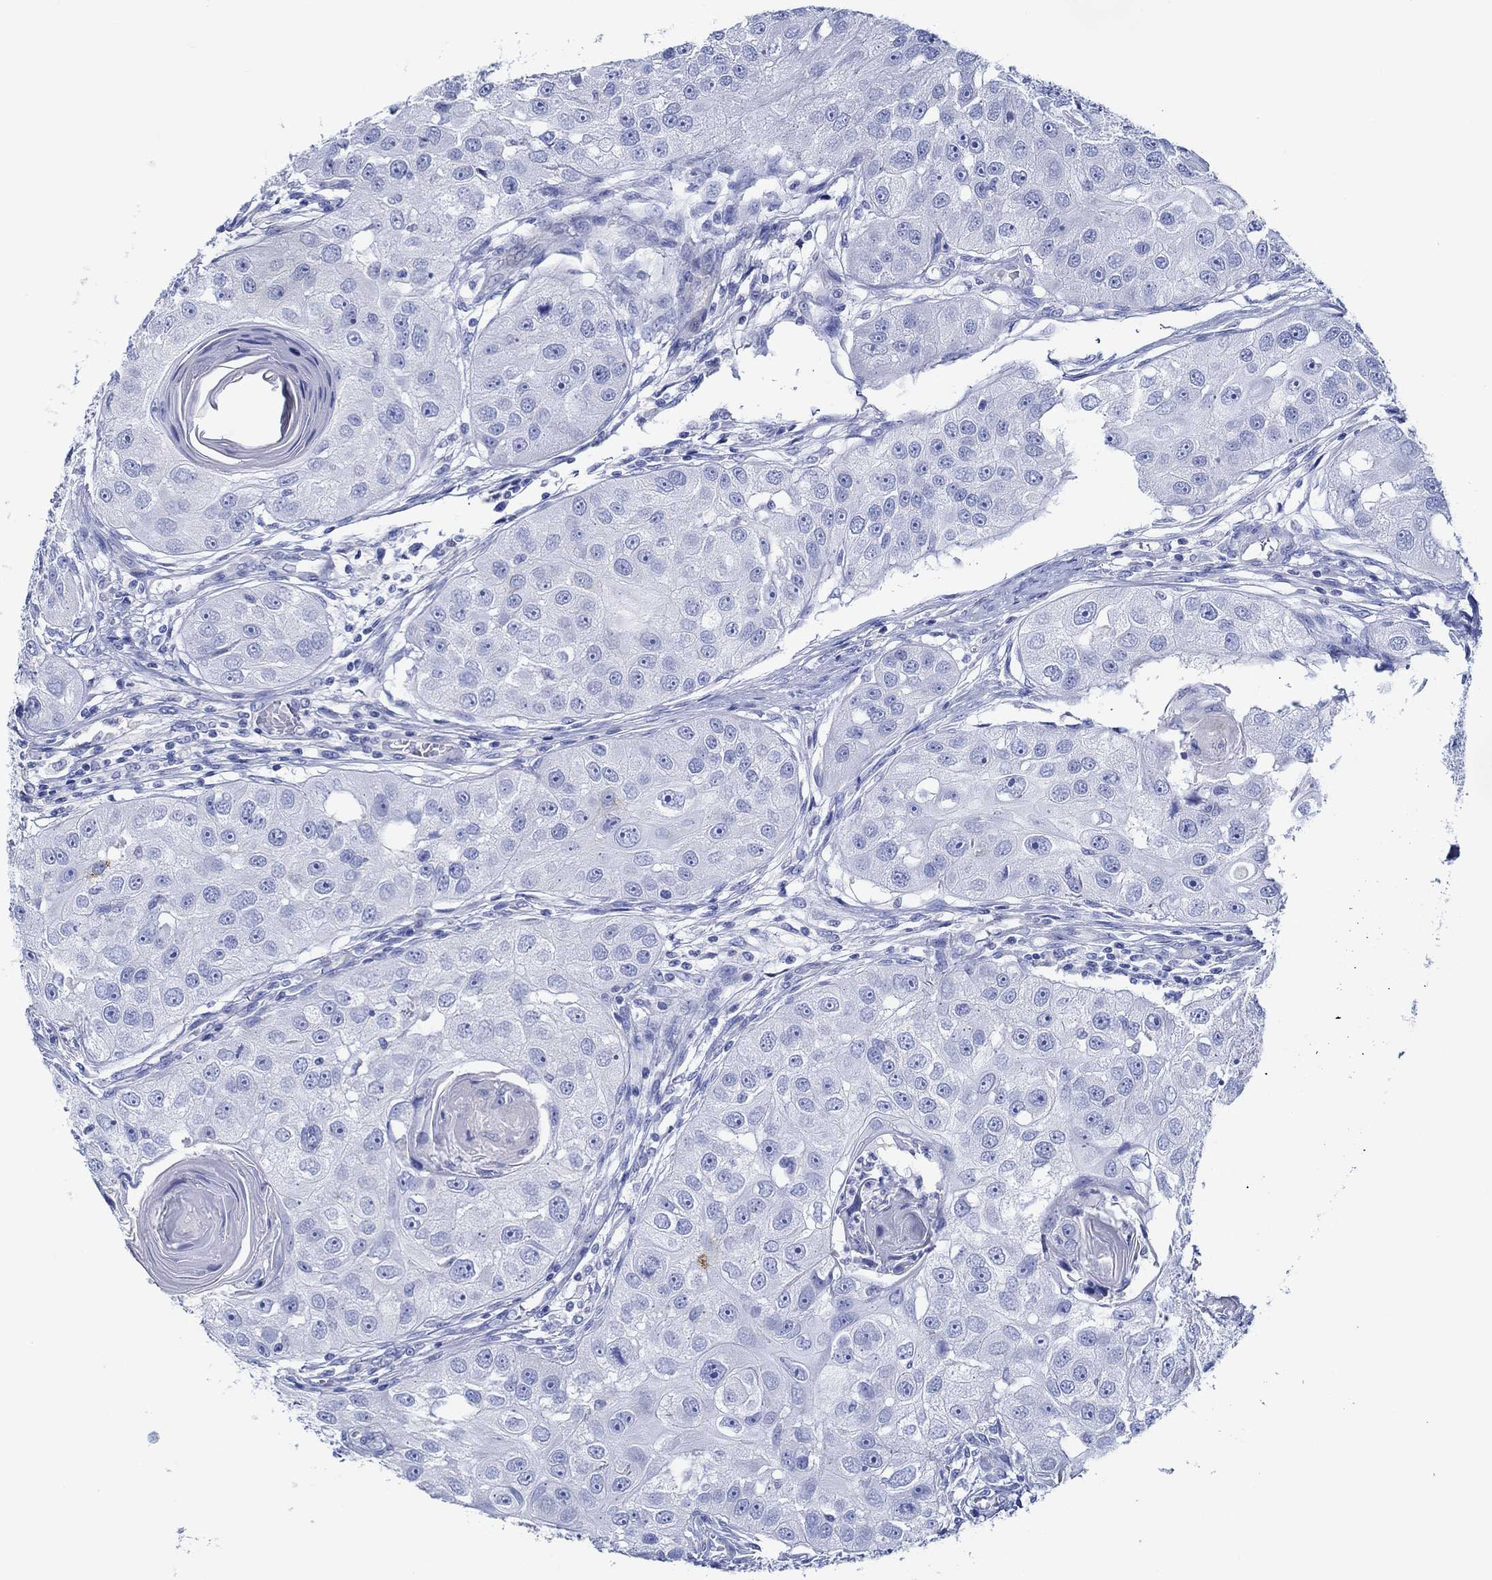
{"staining": {"intensity": "negative", "quantity": "none", "location": "none"}, "tissue": "head and neck cancer", "cell_type": "Tumor cells", "image_type": "cancer", "snomed": [{"axis": "morphology", "description": "Normal tissue, NOS"}, {"axis": "morphology", "description": "Squamous cell carcinoma, NOS"}, {"axis": "topography", "description": "Skeletal muscle"}, {"axis": "topography", "description": "Head-Neck"}], "caption": "Tumor cells are negative for brown protein staining in head and neck cancer.", "gene": "IGFBP6", "patient": {"sex": "male", "age": 51}}